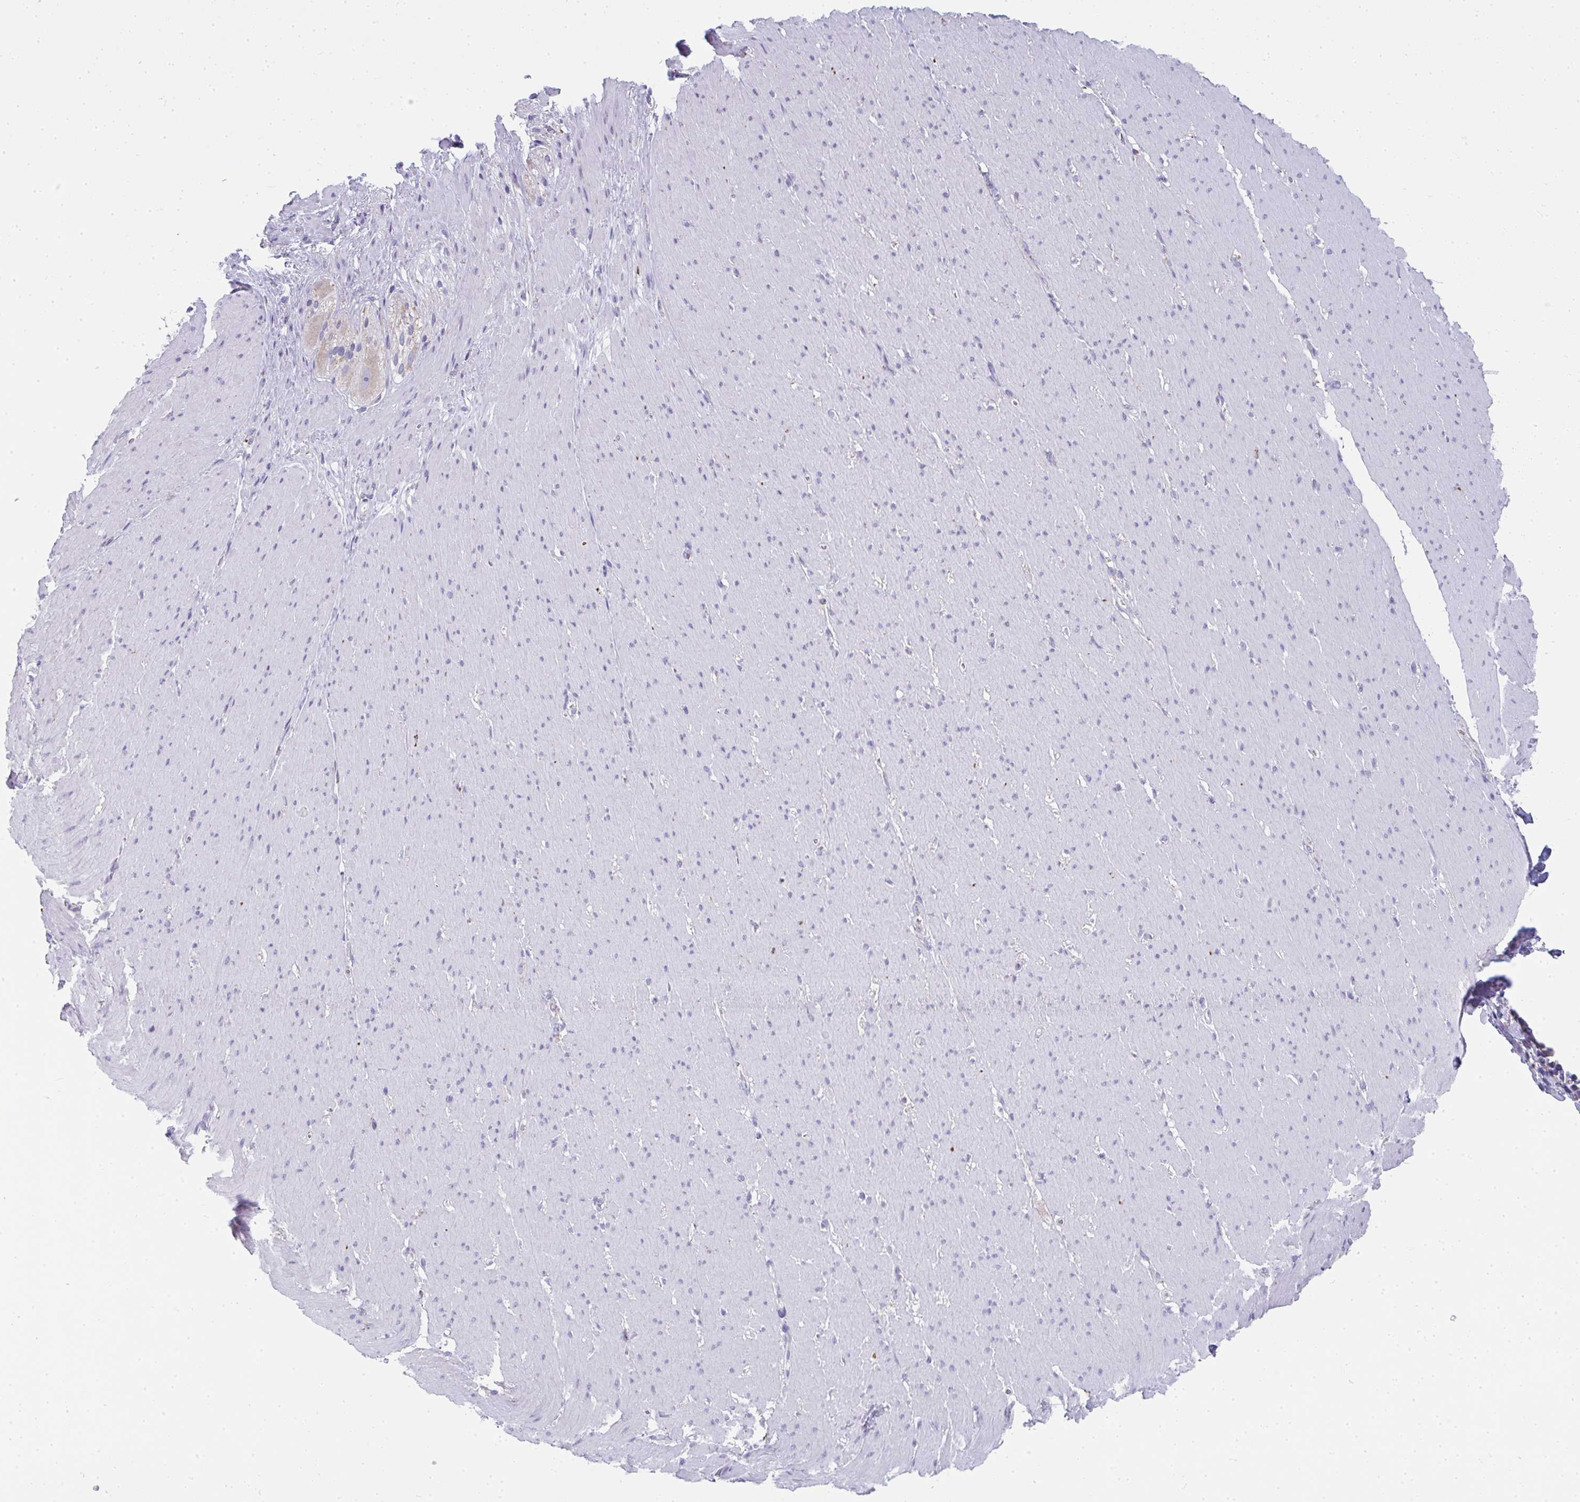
{"staining": {"intensity": "negative", "quantity": "none", "location": "none"}, "tissue": "smooth muscle", "cell_type": "Smooth muscle cells", "image_type": "normal", "snomed": [{"axis": "morphology", "description": "Normal tissue, NOS"}, {"axis": "topography", "description": "Smooth muscle"}, {"axis": "topography", "description": "Rectum"}], "caption": "Immunohistochemistry (IHC) histopathology image of normal human smooth muscle stained for a protein (brown), which exhibits no expression in smooth muscle cells. The staining was performed using DAB (3,3'-diaminobenzidine) to visualize the protein expression in brown, while the nuclei were stained in blue with hematoxylin (Magnification: 20x).", "gene": "SLC6A1", "patient": {"sex": "male", "age": 53}}